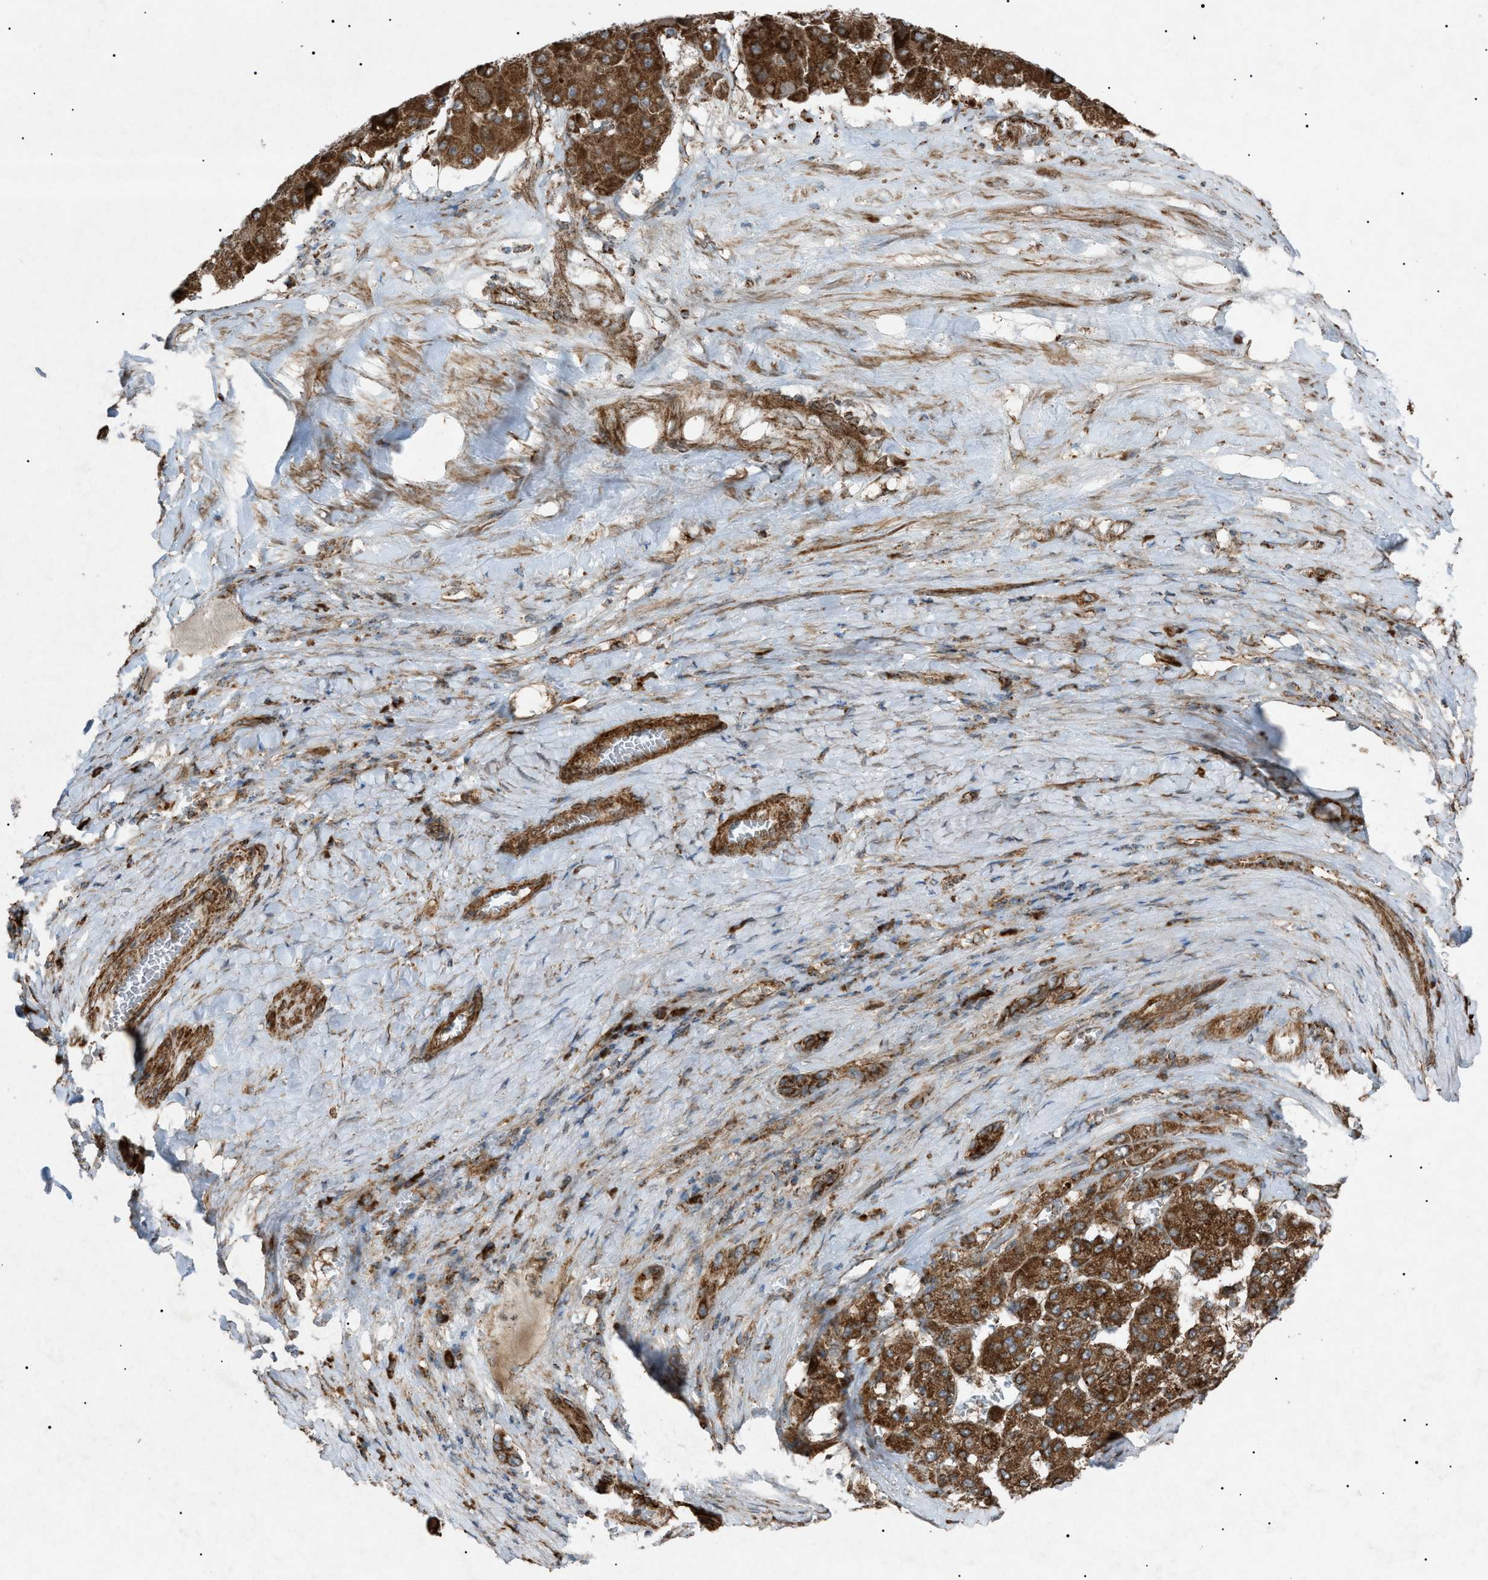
{"staining": {"intensity": "strong", "quantity": ">75%", "location": "cytoplasmic/membranous"}, "tissue": "liver cancer", "cell_type": "Tumor cells", "image_type": "cancer", "snomed": [{"axis": "morphology", "description": "Carcinoma, Hepatocellular, NOS"}, {"axis": "topography", "description": "Liver"}], "caption": "This image demonstrates immunohistochemistry staining of human hepatocellular carcinoma (liver), with high strong cytoplasmic/membranous expression in about >75% of tumor cells.", "gene": "C1GALT1C1", "patient": {"sex": "female", "age": 73}}